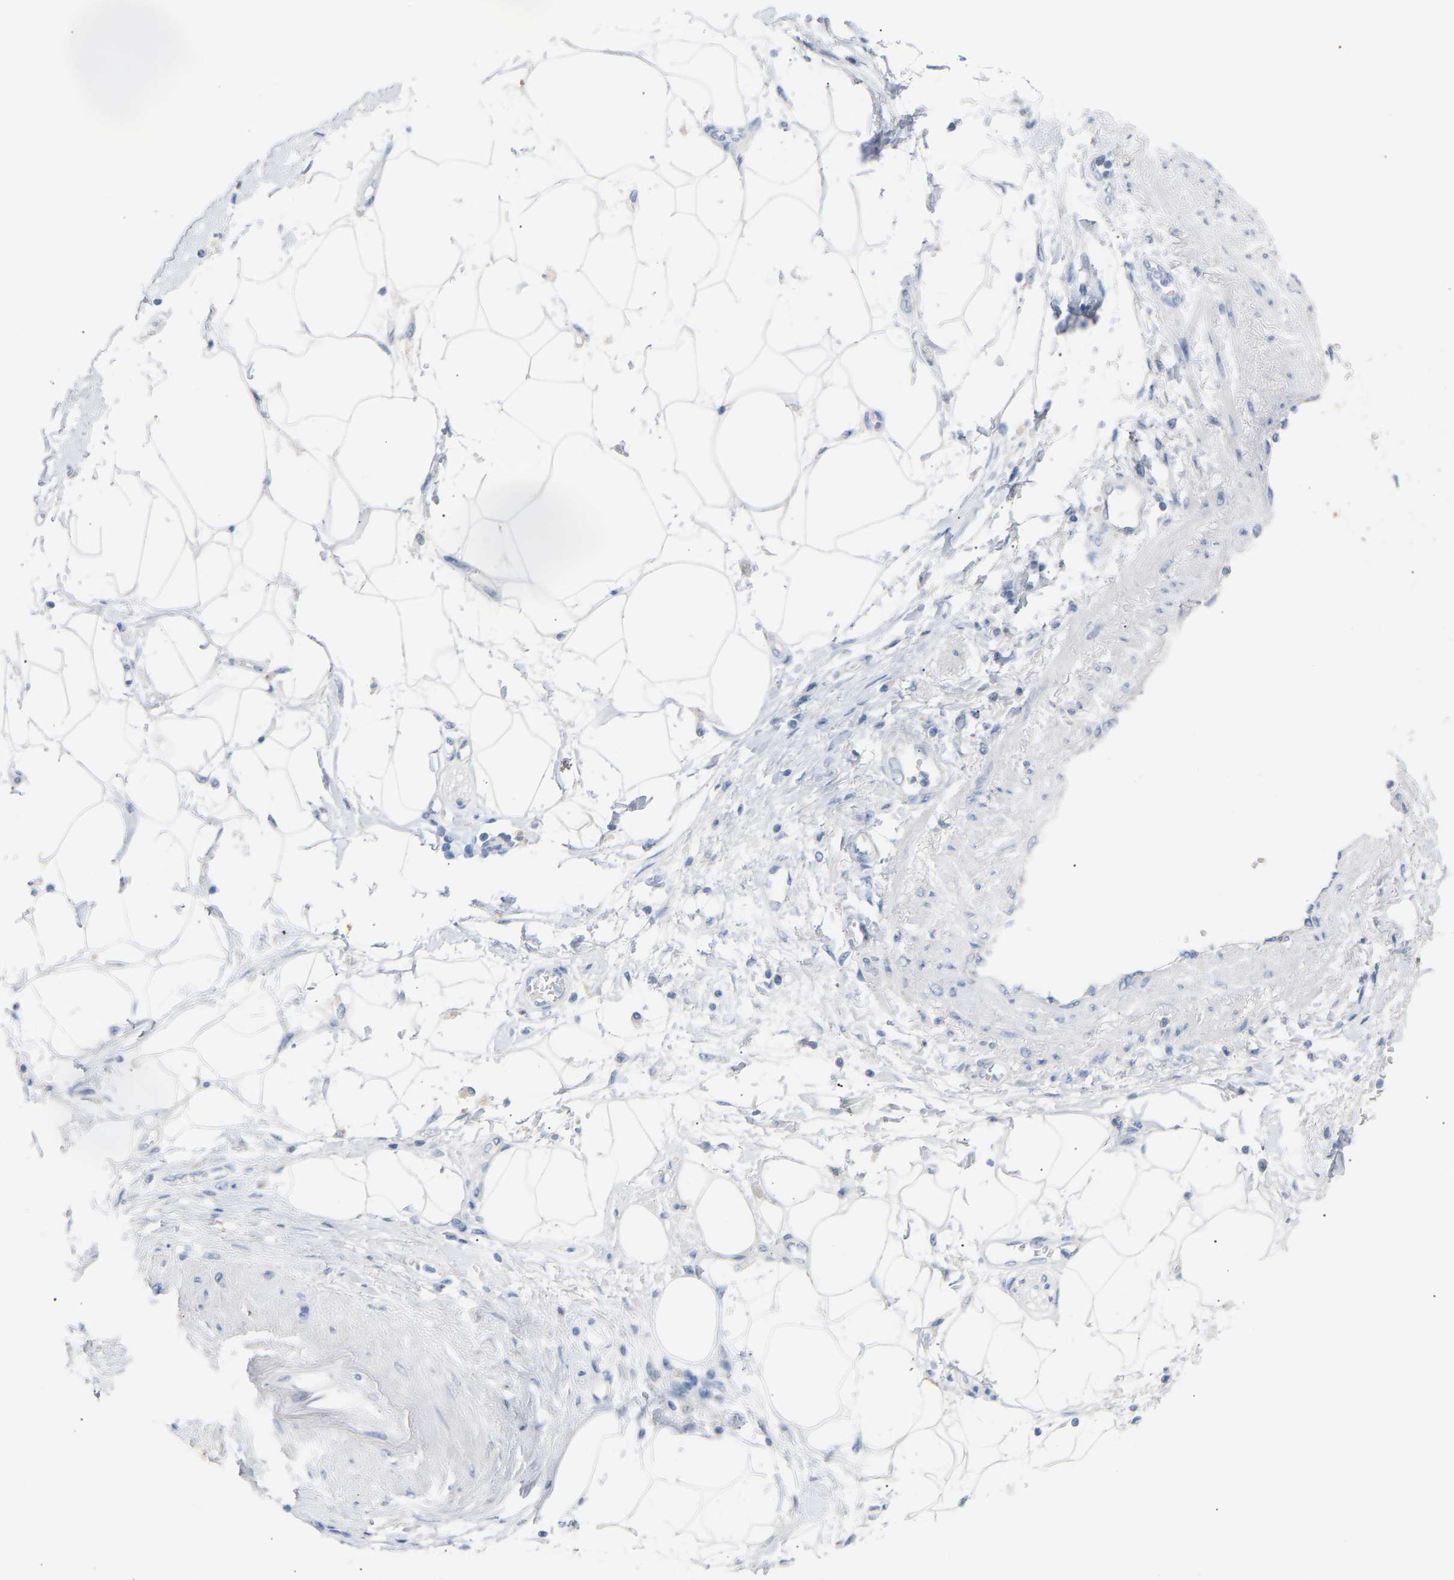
{"staining": {"intensity": "negative", "quantity": "none", "location": "none"}, "tissue": "adipose tissue", "cell_type": "Adipocytes", "image_type": "normal", "snomed": [{"axis": "morphology", "description": "Normal tissue, NOS"}, {"axis": "morphology", "description": "Adenocarcinoma, NOS"}, {"axis": "topography", "description": "Duodenum"}, {"axis": "topography", "description": "Peripheral nerve tissue"}], "caption": "IHC image of unremarkable adipose tissue stained for a protein (brown), which demonstrates no expression in adipocytes.", "gene": "PEX1", "patient": {"sex": "female", "age": 60}}